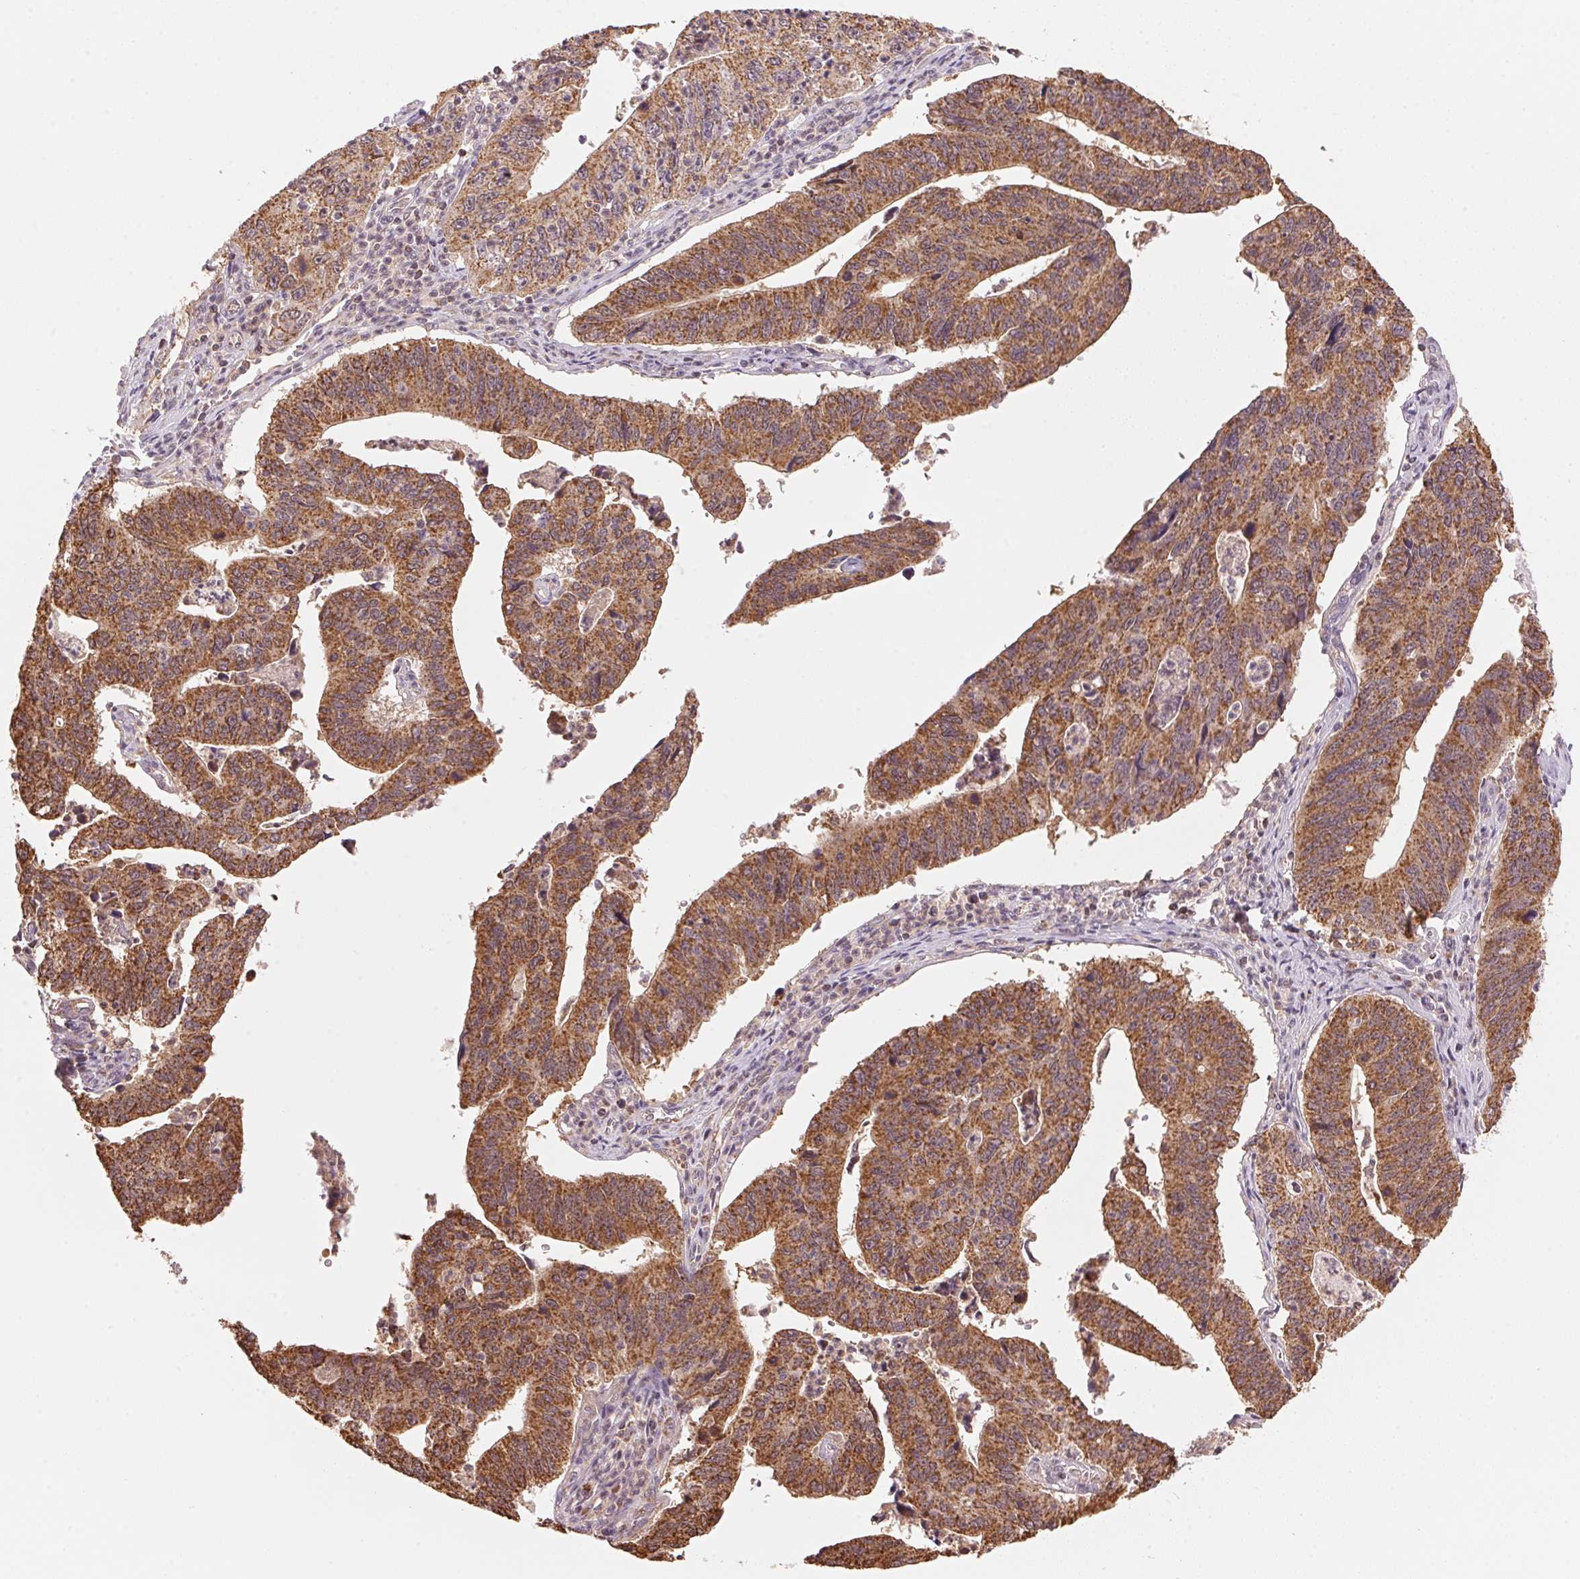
{"staining": {"intensity": "strong", "quantity": ">75%", "location": "cytoplasmic/membranous"}, "tissue": "stomach cancer", "cell_type": "Tumor cells", "image_type": "cancer", "snomed": [{"axis": "morphology", "description": "Adenocarcinoma, NOS"}, {"axis": "topography", "description": "Stomach"}], "caption": "IHC image of human stomach cancer stained for a protein (brown), which demonstrates high levels of strong cytoplasmic/membranous positivity in approximately >75% of tumor cells.", "gene": "ARHGAP6", "patient": {"sex": "male", "age": 59}}